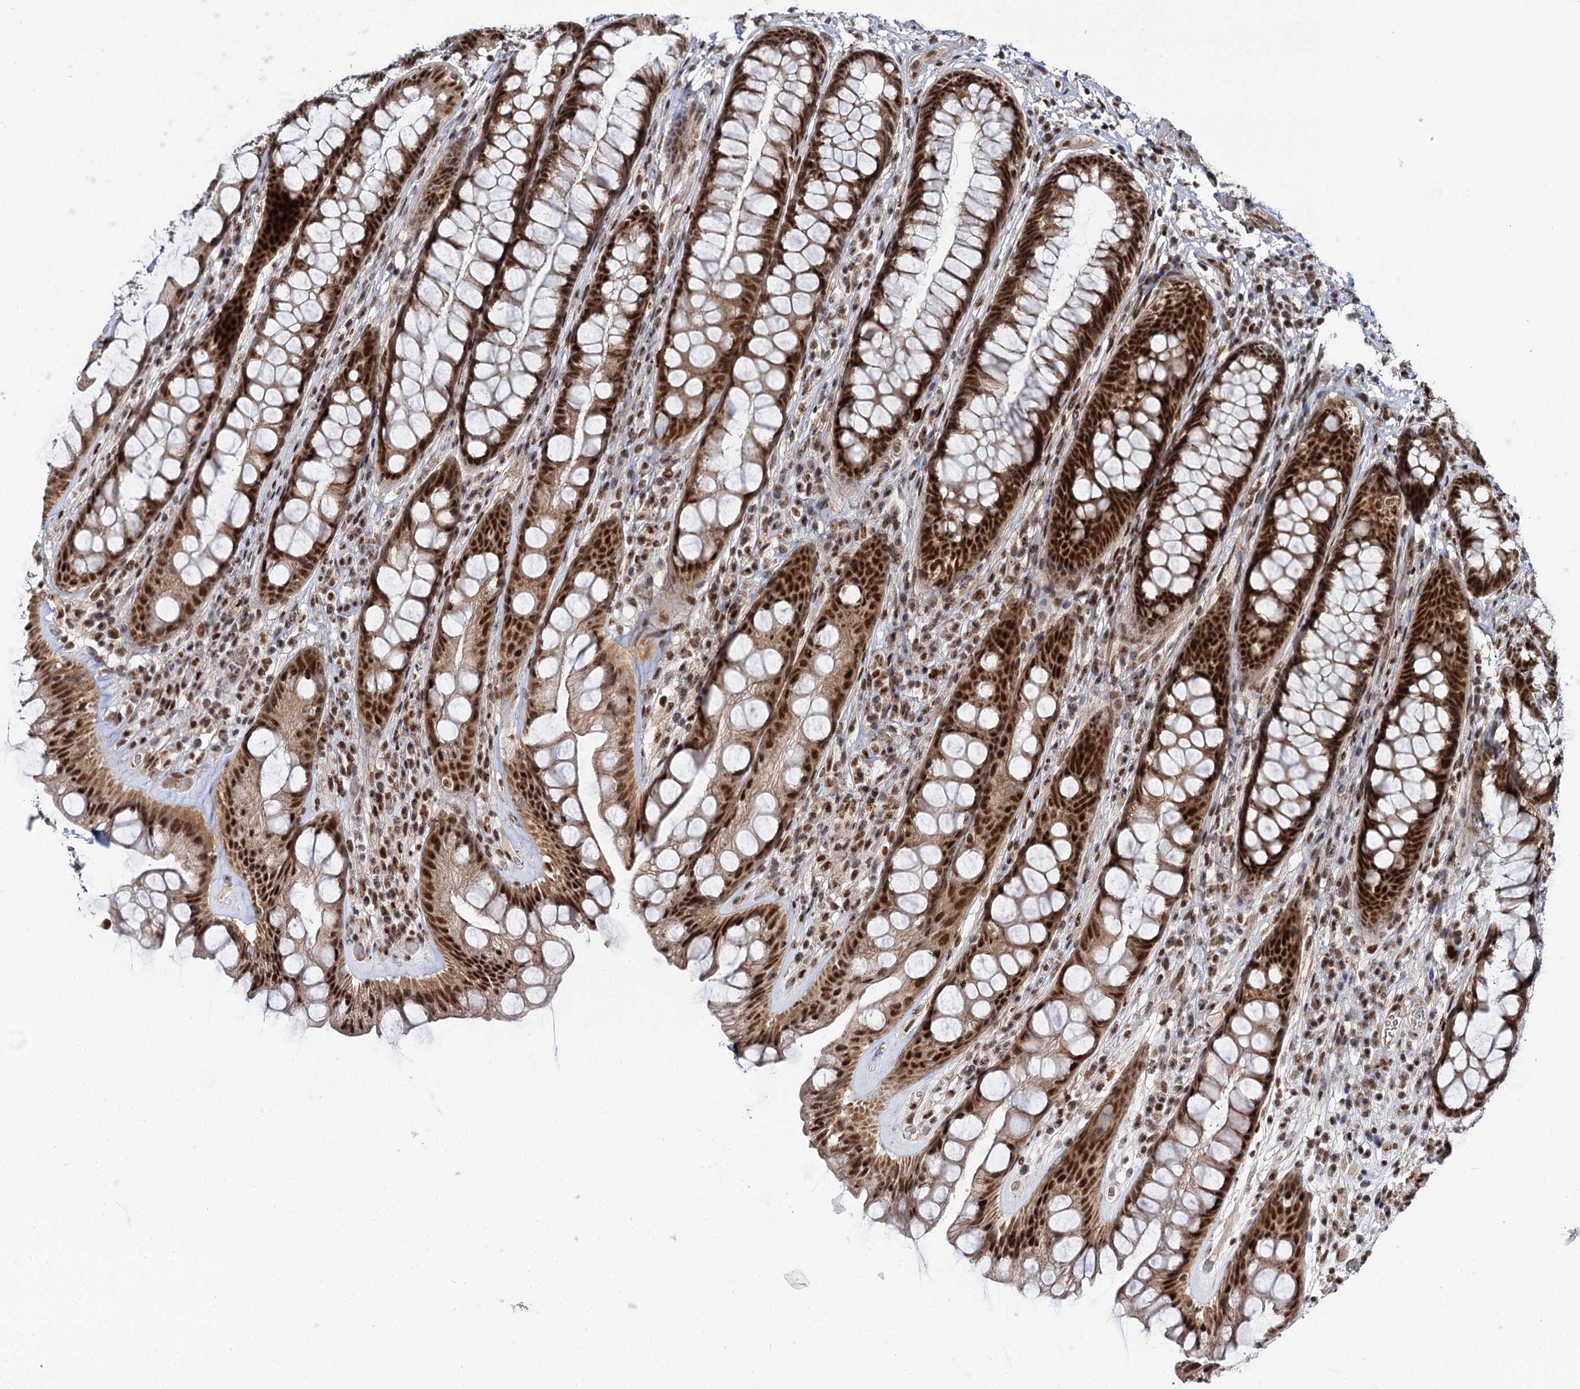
{"staining": {"intensity": "strong", "quantity": ">75%", "location": "cytoplasmic/membranous,nuclear"}, "tissue": "rectum", "cell_type": "Glandular cells", "image_type": "normal", "snomed": [{"axis": "morphology", "description": "Normal tissue, NOS"}, {"axis": "topography", "description": "Rectum"}], "caption": "An immunohistochemistry (IHC) histopathology image of normal tissue is shown. Protein staining in brown shows strong cytoplasmic/membranous,nuclear positivity in rectum within glandular cells.", "gene": "BUD13", "patient": {"sex": "male", "age": 74}}